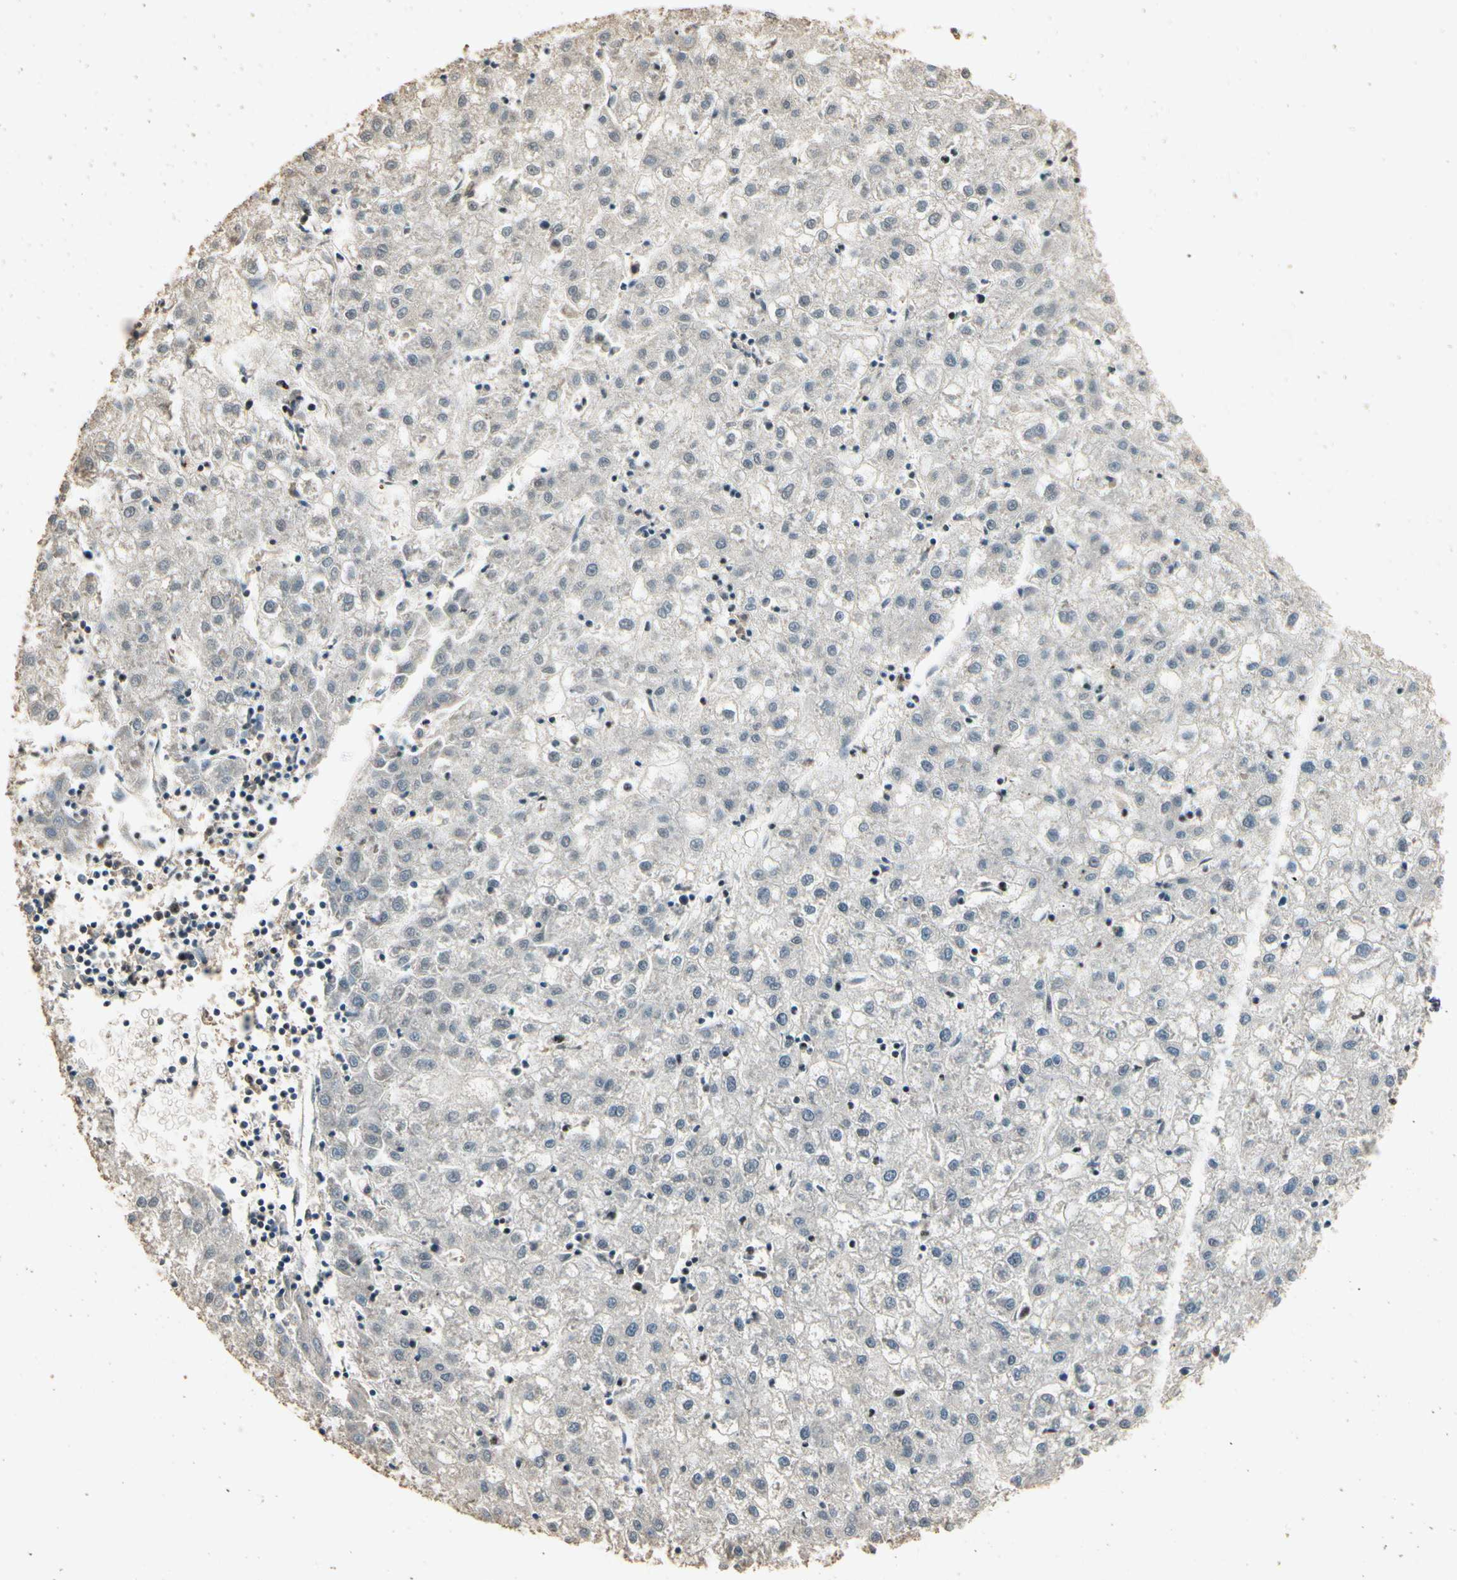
{"staining": {"intensity": "weak", "quantity": ">75%", "location": "nuclear"}, "tissue": "liver cancer", "cell_type": "Tumor cells", "image_type": "cancer", "snomed": [{"axis": "morphology", "description": "Carcinoma, Hepatocellular, NOS"}, {"axis": "topography", "description": "Liver"}], "caption": "IHC histopathology image of neoplastic tissue: liver cancer (hepatocellular carcinoma) stained using immunohistochemistry shows low levels of weak protein expression localized specifically in the nuclear of tumor cells, appearing as a nuclear brown color.", "gene": "RBM25", "patient": {"sex": "male", "age": 72}}